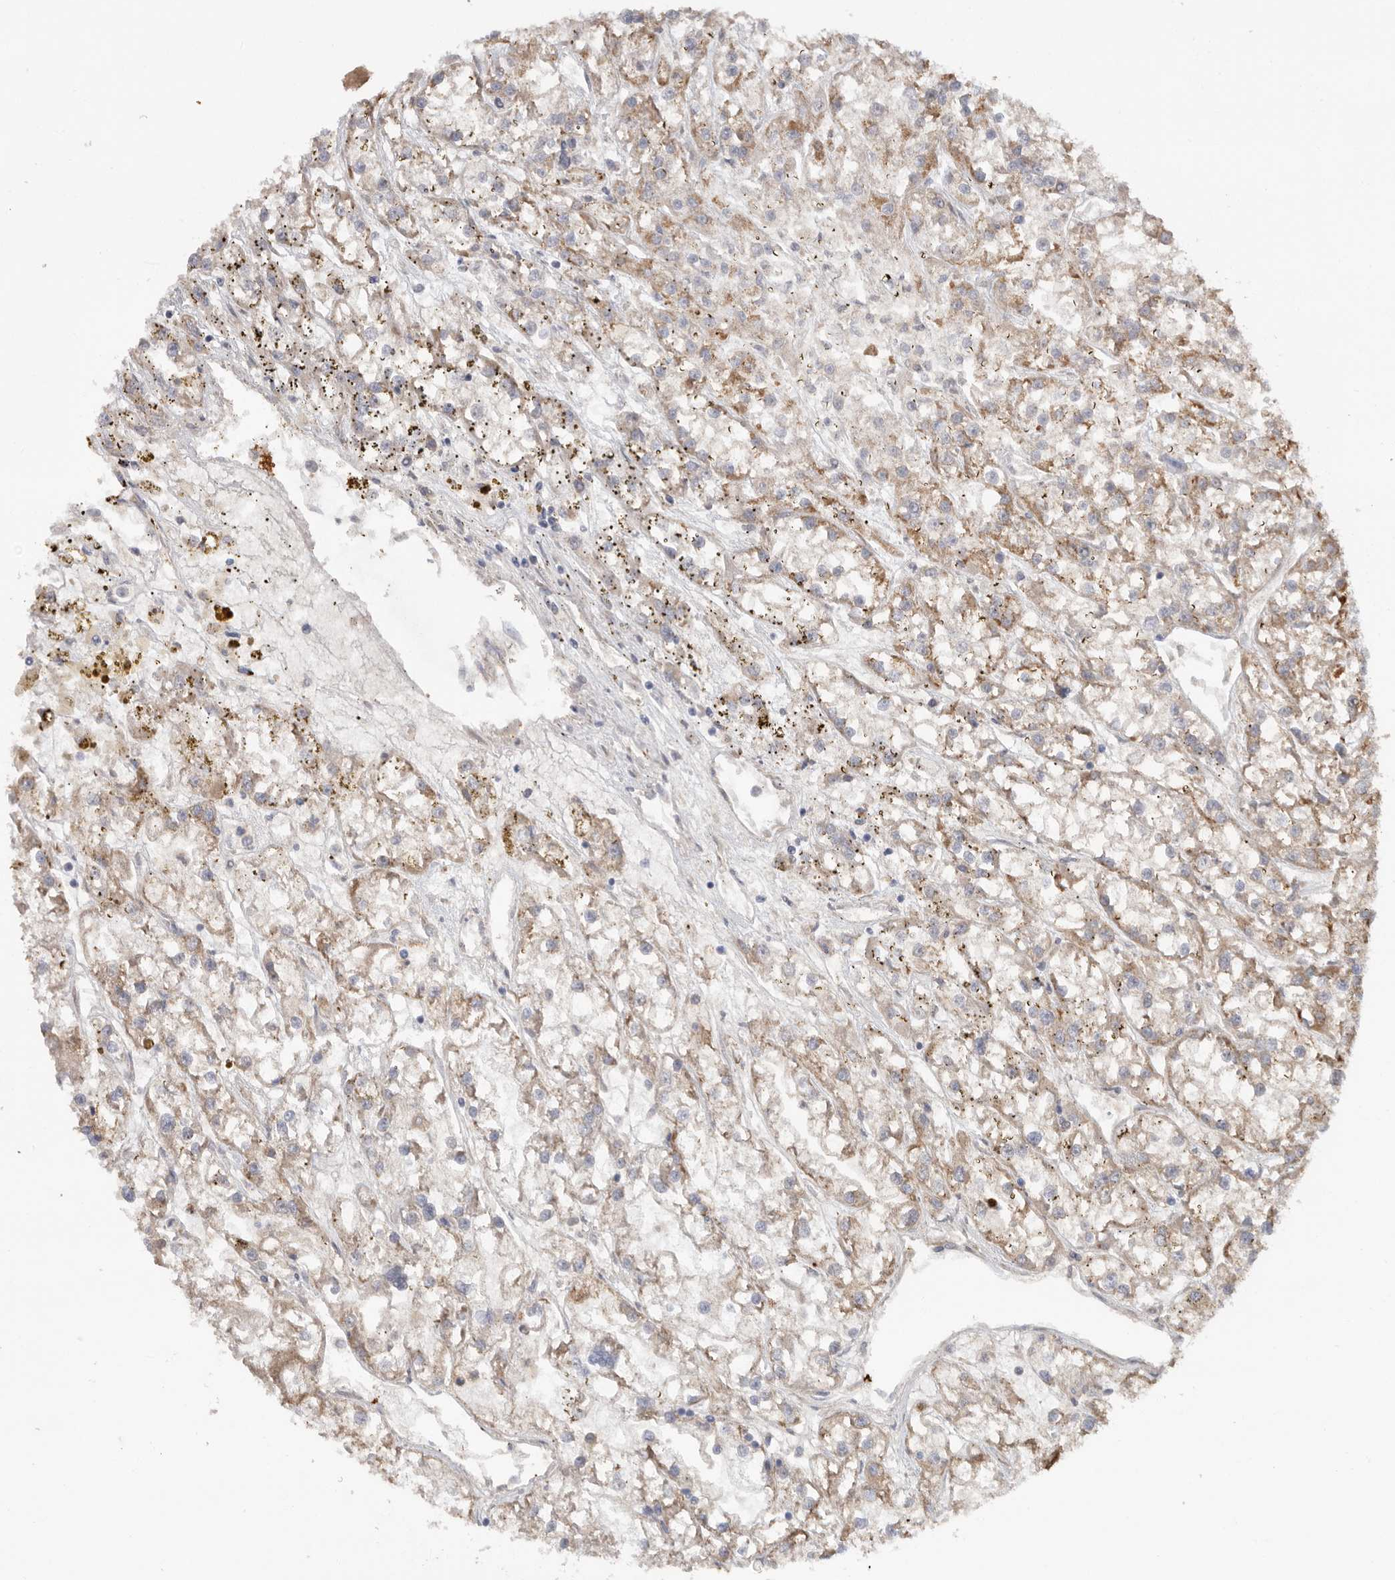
{"staining": {"intensity": "weak", "quantity": ">75%", "location": "cytoplasmic/membranous"}, "tissue": "renal cancer", "cell_type": "Tumor cells", "image_type": "cancer", "snomed": [{"axis": "morphology", "description": "Adenocarcinoma, NOS"}, {"axis": "topography", "description": "Kidney"}], "caption": "Renal adenocarcinoma tissue displays weak cytoplasmic/membranous staining in about >75% of tumor cells", "gene": "CDC42BPB", "patient": {"sex": "female", "age": 52}}